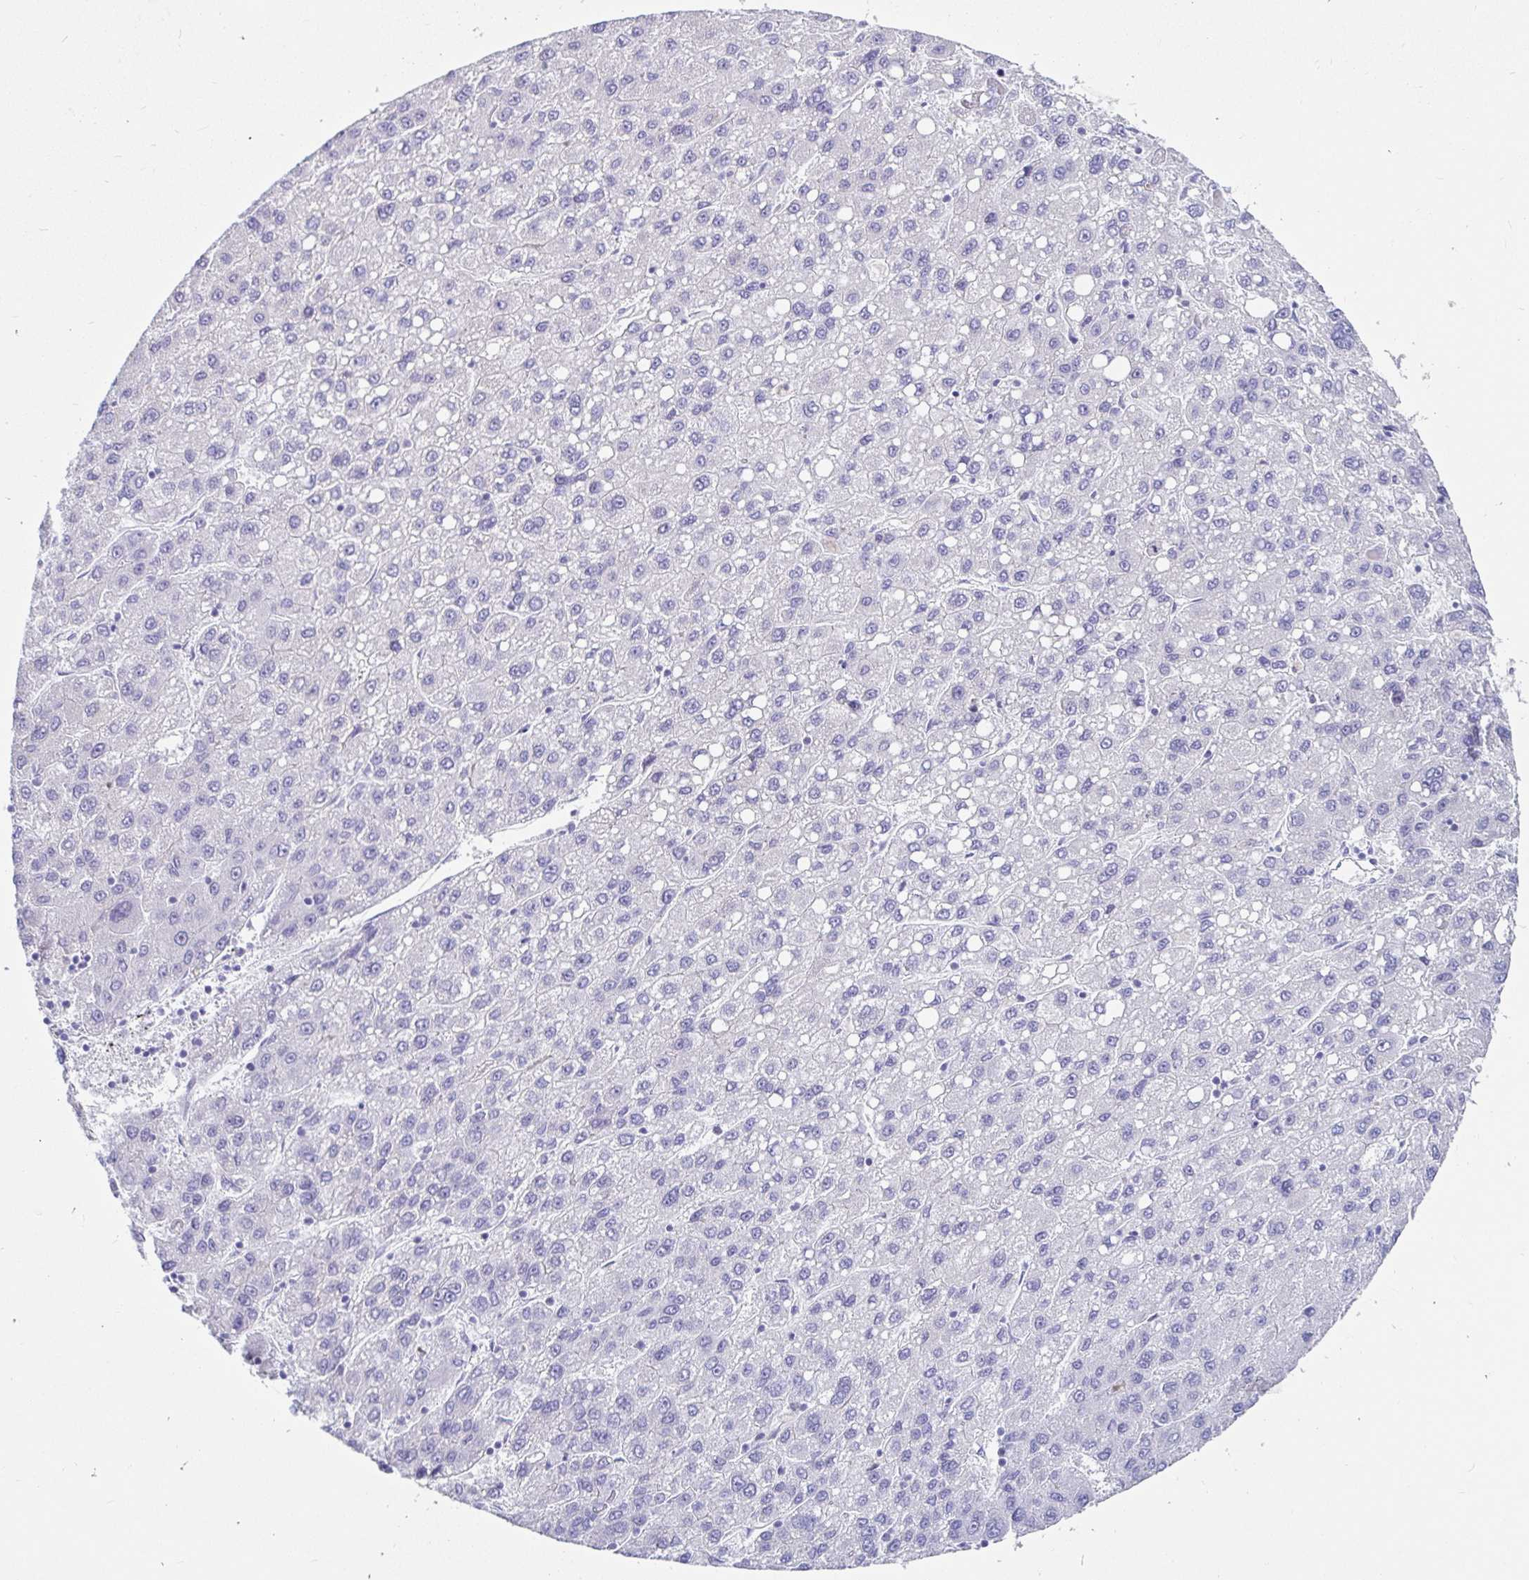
{"staining": {"intensity": "negative", "quantity": "none", "location": "none"}, "tissue": "liver cancer", "cell_type": "Tumor cells", "image_type": "cancer", "snomed": [{"axis": "morphology", "description": "Carcinoma, Hepatocellular, NOS"}, {"axis": "topography", "description": "Liver"}], "caption": "This micrograph is of liver cancer stained with IHC to label a protein in brown with the nuclei are counter-stained blue. There is no staining in tumor cells. The staining was performed using DAB (3,3'-diaminobenzidine) to visualize the protein expression in brown, while the nuclei were stained in blue with hematoxylin (Magnification: 20x).", "gene": "ZPBP2", "patient": {"sex": "female", "age": 82}}